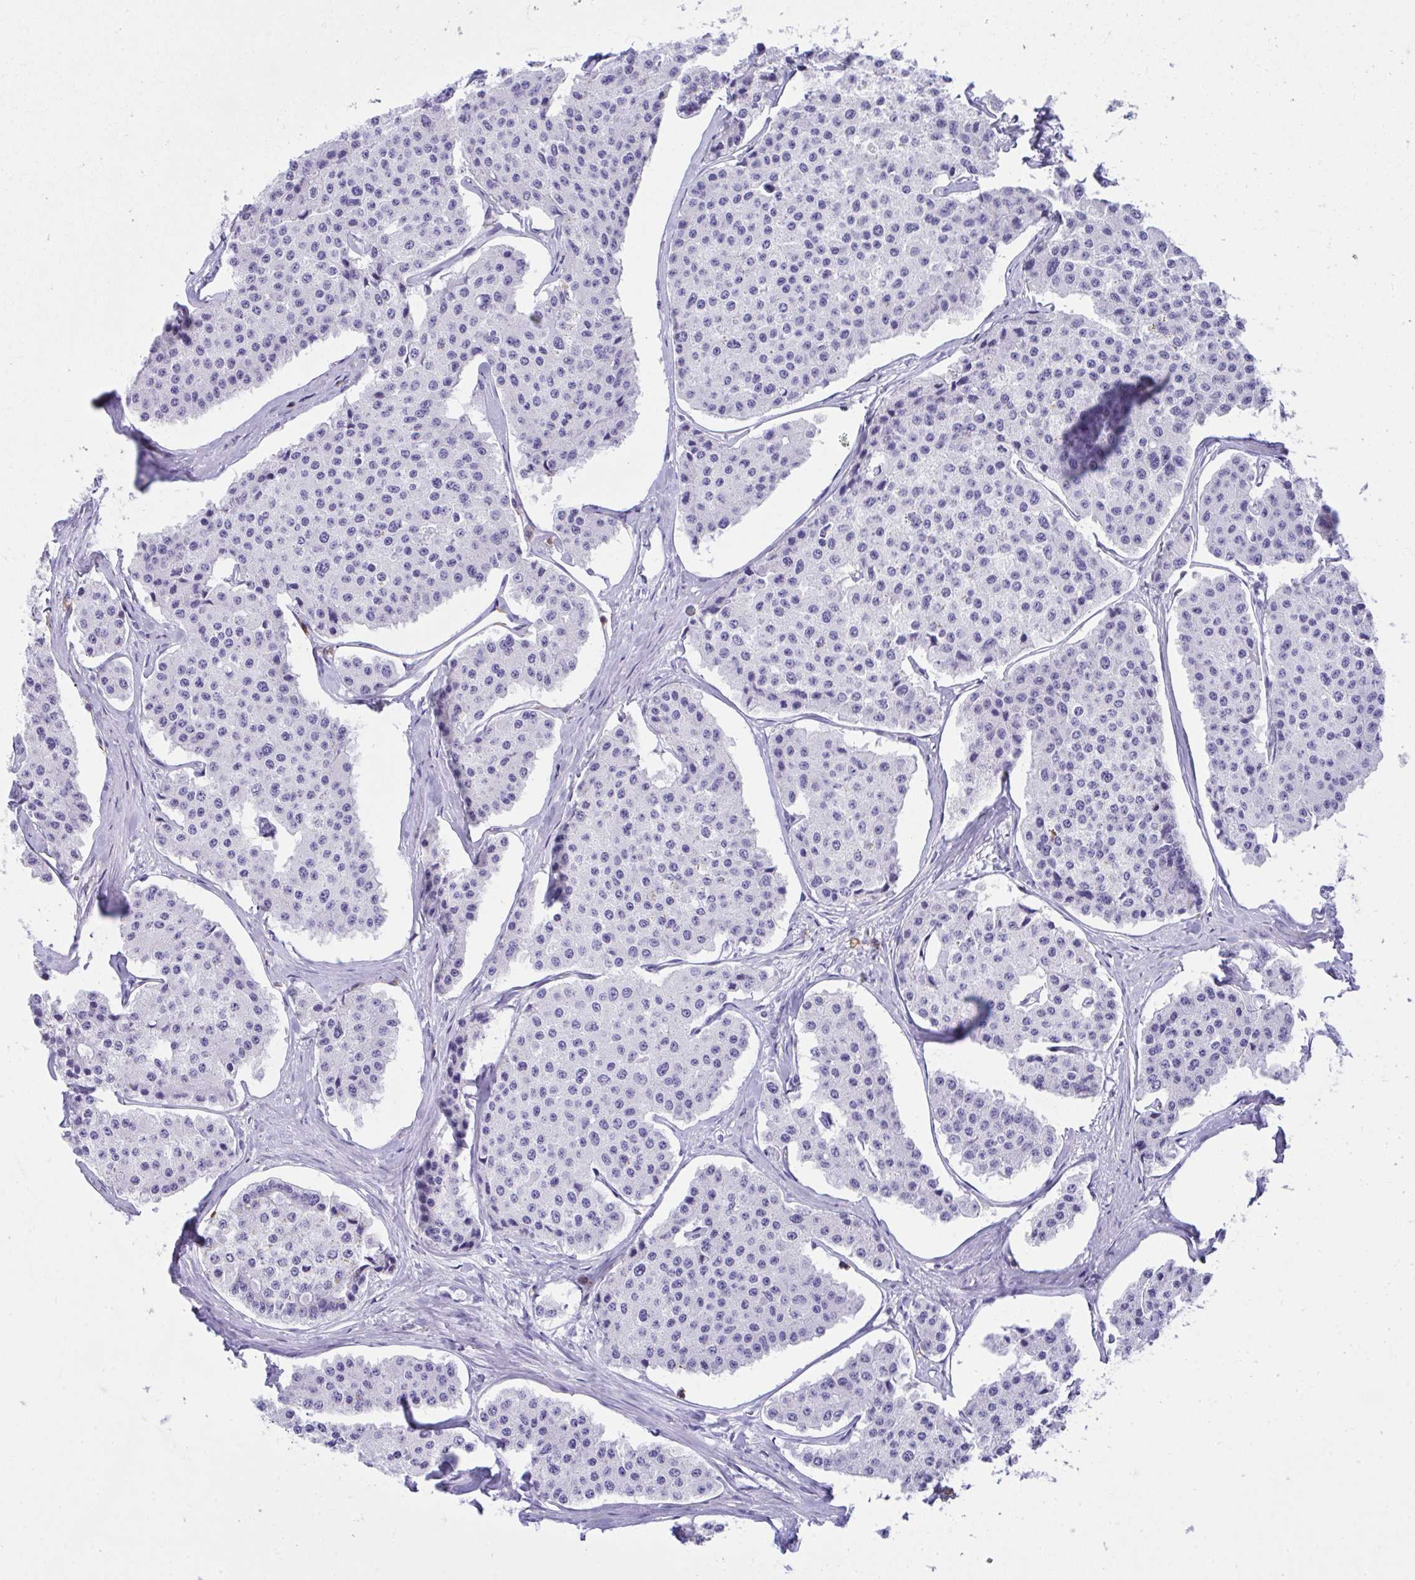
{"staining": {"intensity": "negative", "quantity": "none", "location": "none"}, "tissue": "carcinoid", "cell_type": "Tumor cells", "image_type": "cancer", "snomed": [{"axis": "morphology", "description": "Carcinoid, malignant, NOS"}, {"axis": "topography", "description": "Small intestine"}], "caption": "Immunohistochemistry (IHC) histopathology image of human carcinoid stained for a protein (brown), which reveals no expression in tumor cells.", "gene": "SPN", "patient": {"sex": "female", "age": 65}}